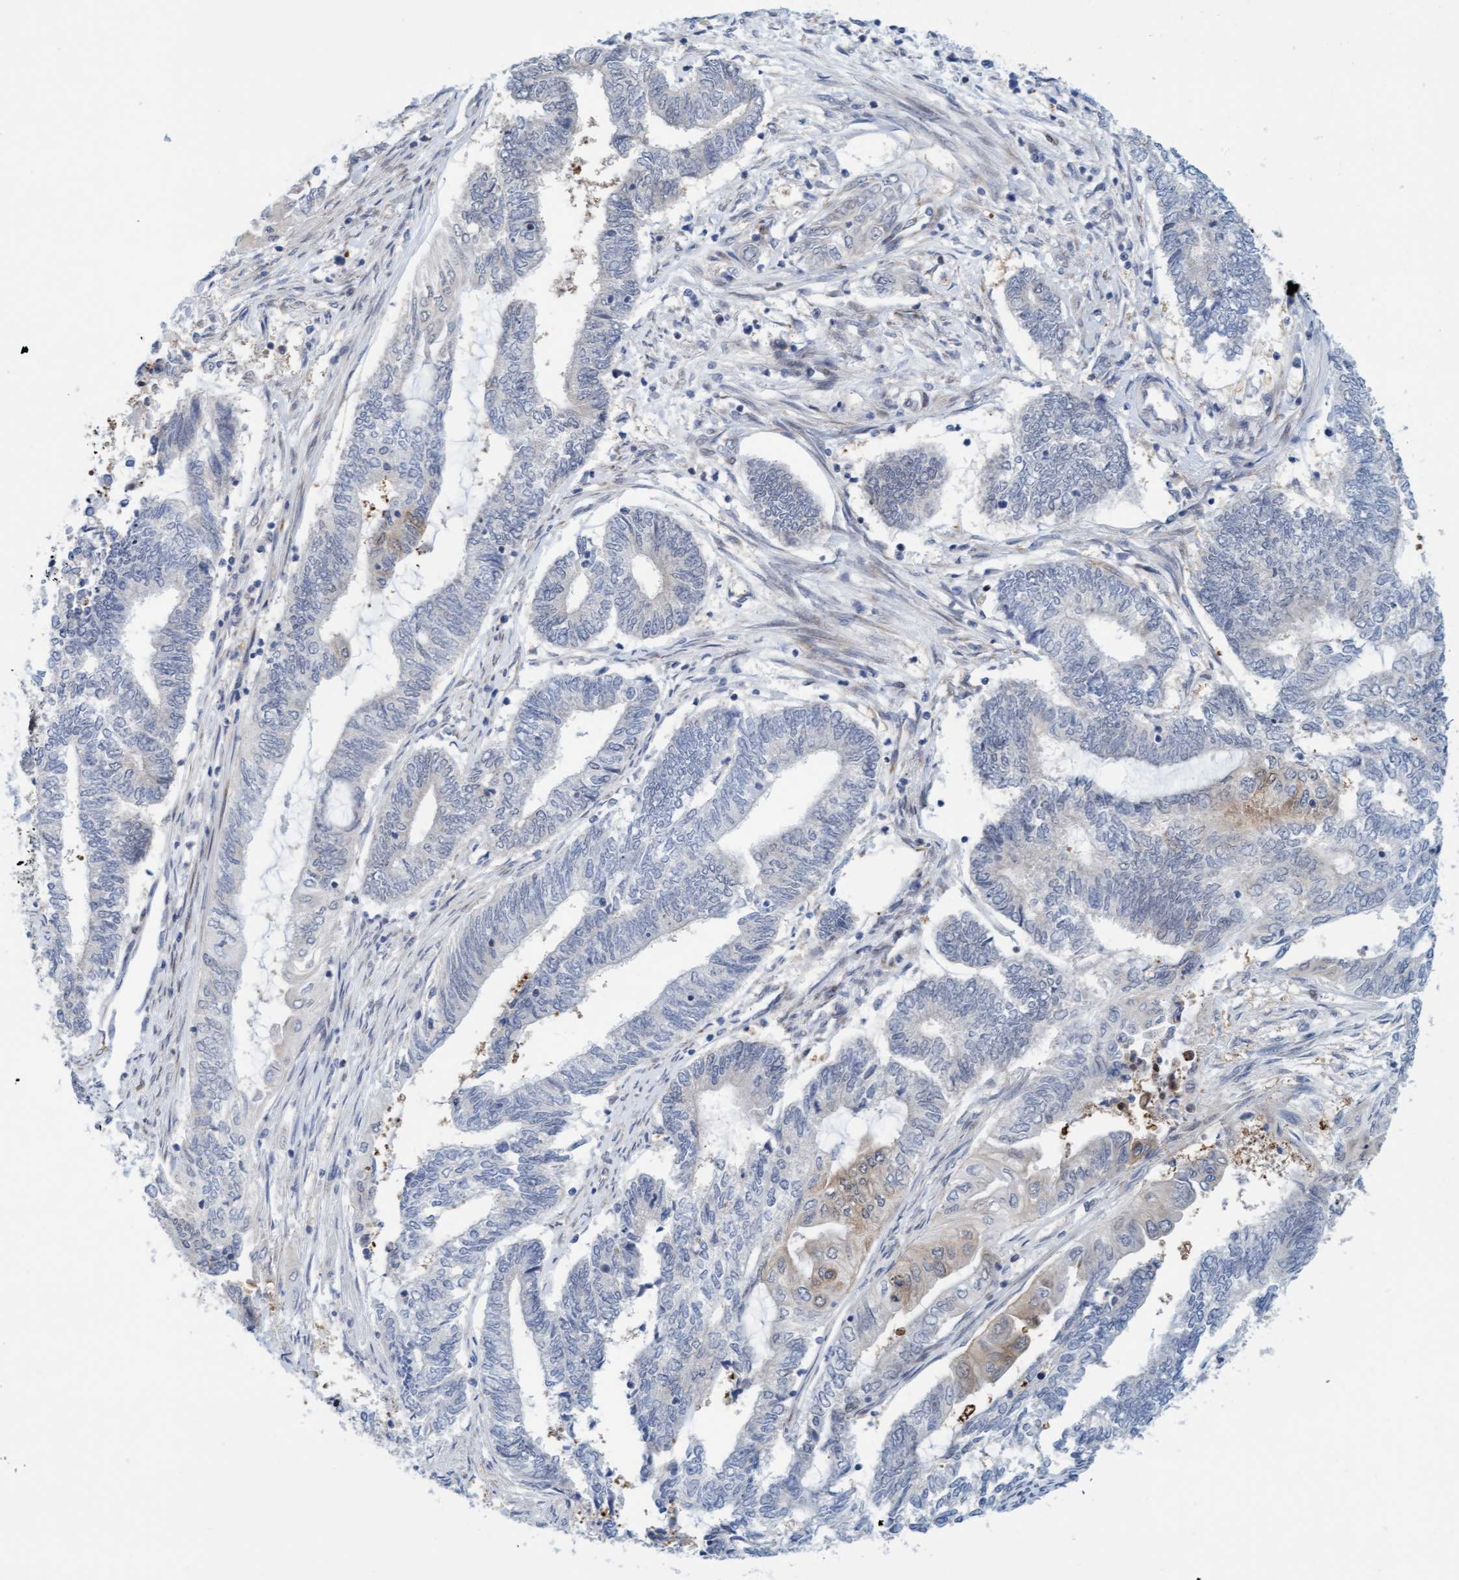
{"staining": {"intensity": "weak", "quantity": "<25%", "location": "cytoplasmic/membranous"}, "tissue": "endometrial cancer", "cell_type": "Tumor cells", "image_type": "cancer", "snomed": [{"axis": "morphology", "description": "Adenocarcinoma, NOS"}, {"axis": "topography", "description": "Uterus"}, {"axis": "topography", "description": "Endometrium"}], "caption": "A high-resolution micrograph shows IHC staining of adenocarcinoma (endometrial), which reveals no significant staining in tumor cells.", "gene": "EIF4EBP1", "patient": {"sex": "female", "age": 70}}